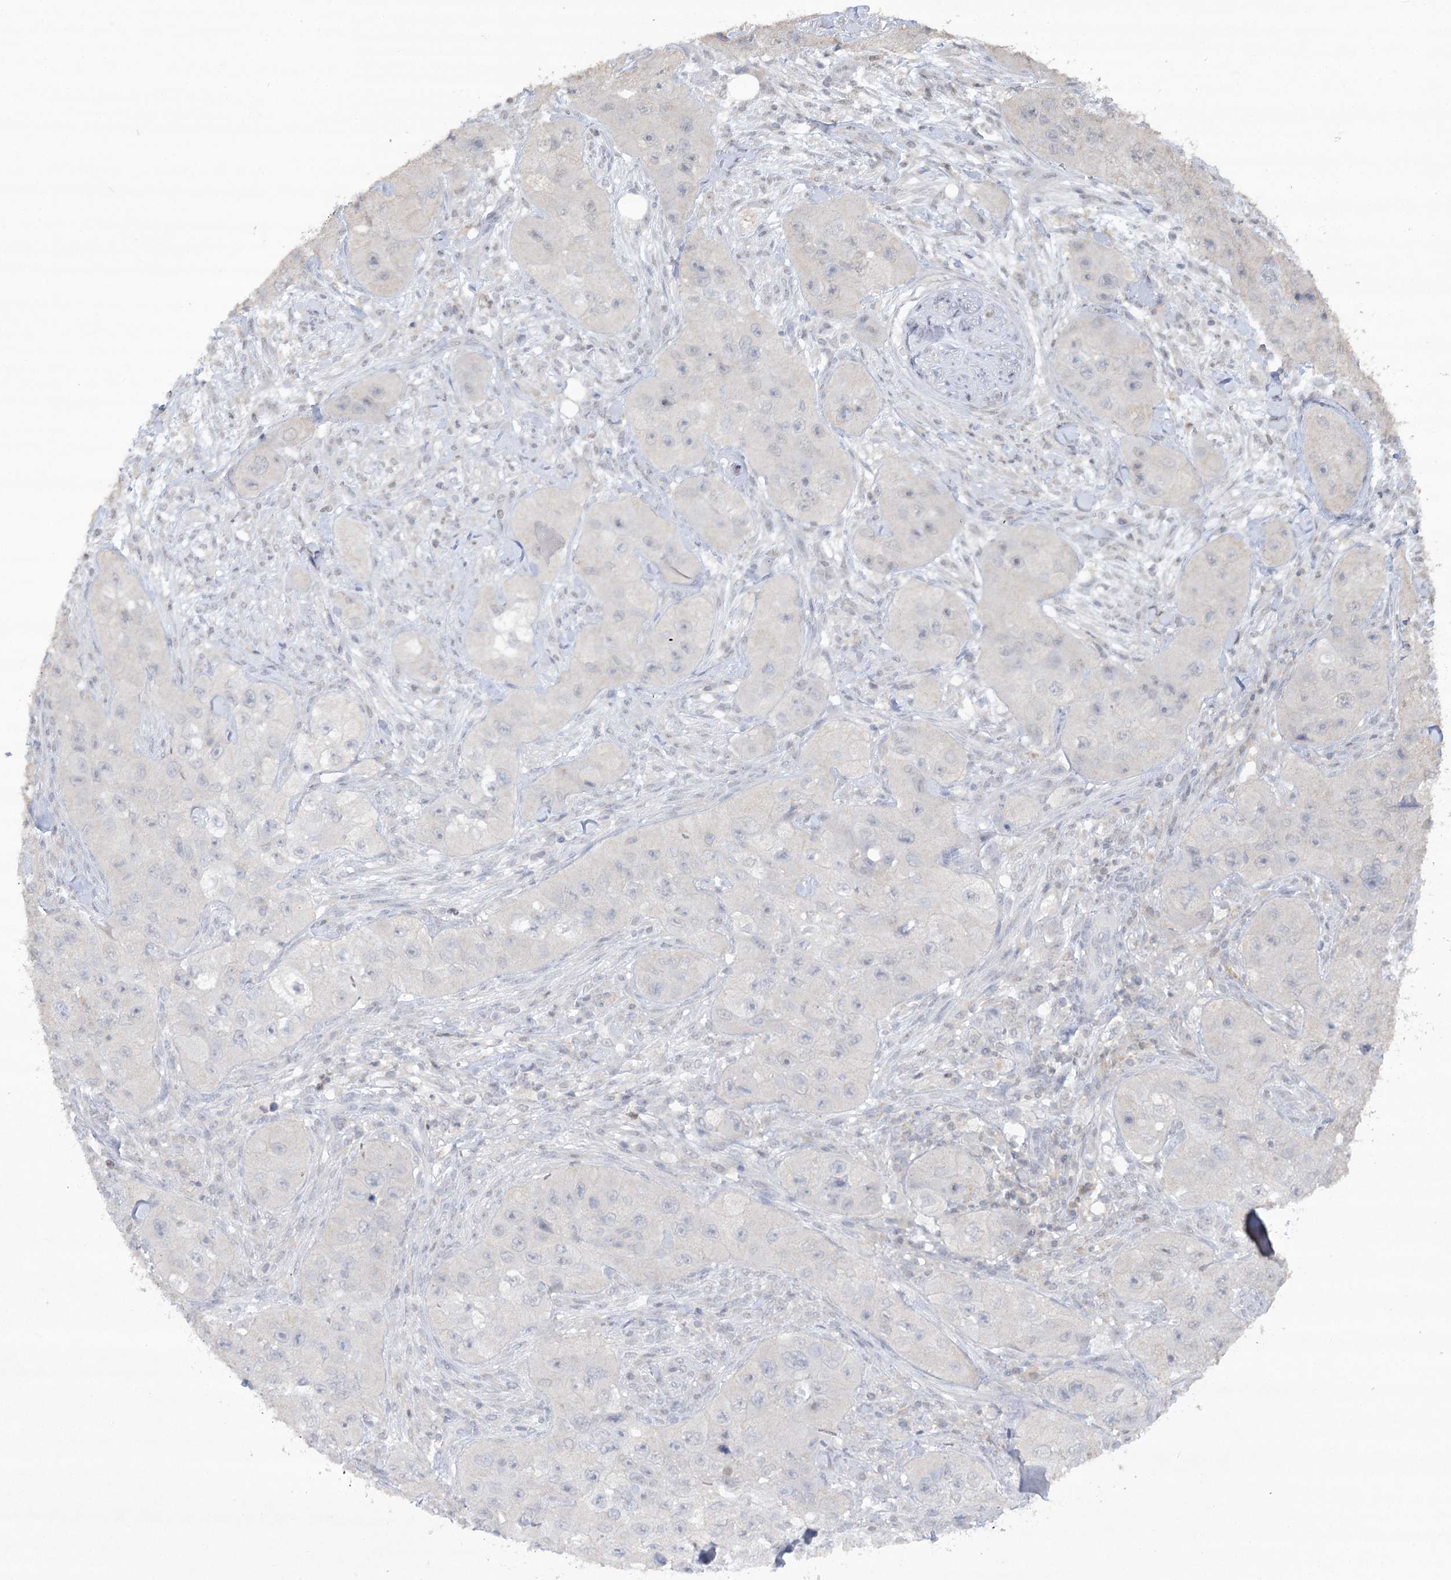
{"staining": {"intensity": "negative", "quantity": "none", "location": "none"}, "tissue": "skin cancer", "cell_type": "Tumor cells", "image_type": "cancer", "snomed": [{"axis": "morphology", "description": "Squamous cell carcinoma, NOS"}, {"axis": "topography", "description": "Skin"}, {"axis": "topography", "description": "Subcutis"}], "caption": "The image reveals no significant expression in tumor cells of squamous cell carcinoma (skin). (Brightfield microscopy of DAB immunohistochemistry at high magnification).", "gene": "TRAF3IP1", "patient": {"sex": "male", "age": 73}}